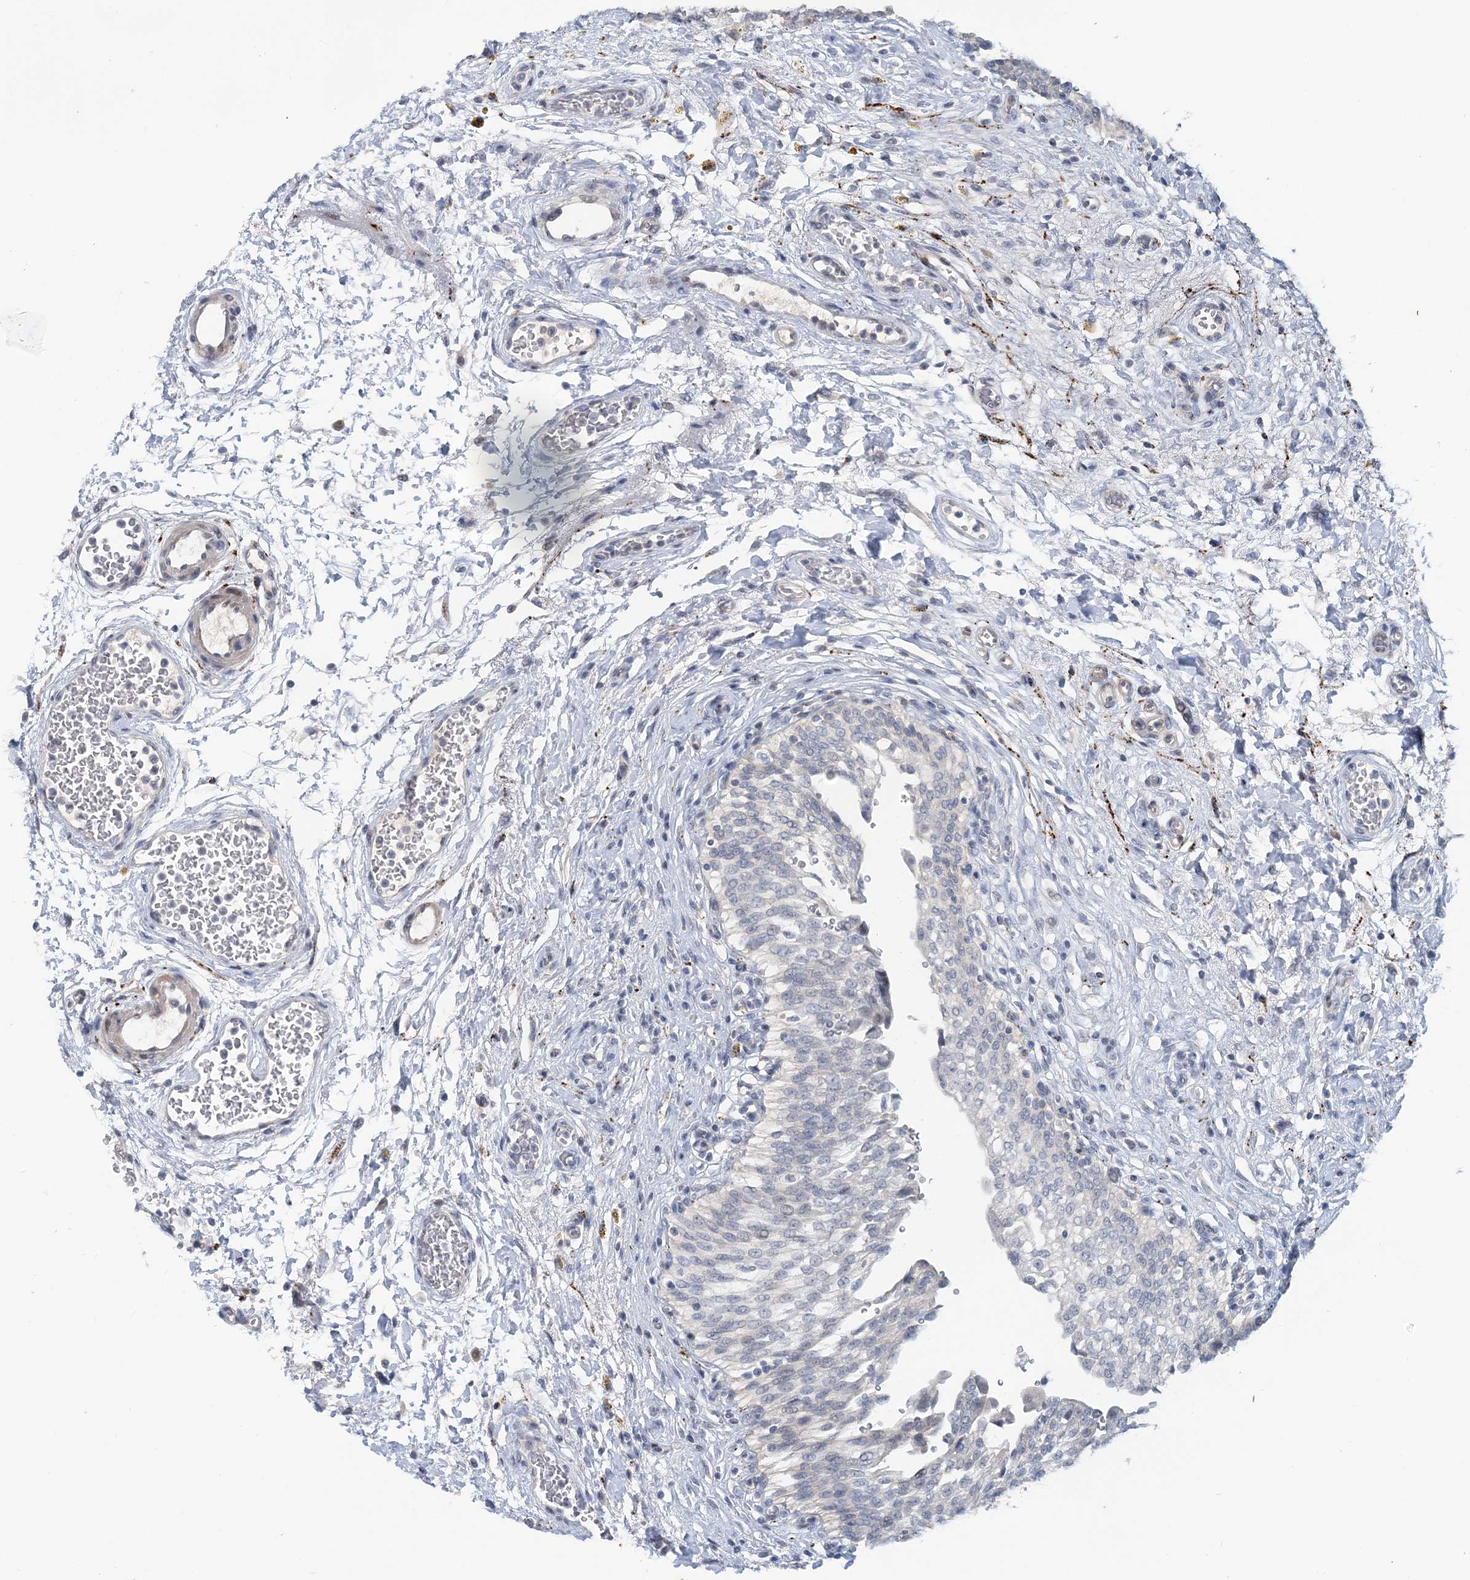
{"staining": {"intensity": "negative", "quantity": "none", "location": "none"}, "tissue": "urinary bladder", "cell_type": "Urothelial cells", "image_type": "normal", "snomed": [{"axis": "morphology", "description": "Urothelial carcinoma, High grade"}, {"axis": "topography", "description": "Urinary bladder"}], "caption": "Urinary bladder was stained to show a protein in brown. There is no significant expression in urothelial cells. Nuclei are stained in blue.", "gene": "SNED1", "patient": {"sex": "male", "age": 46}}